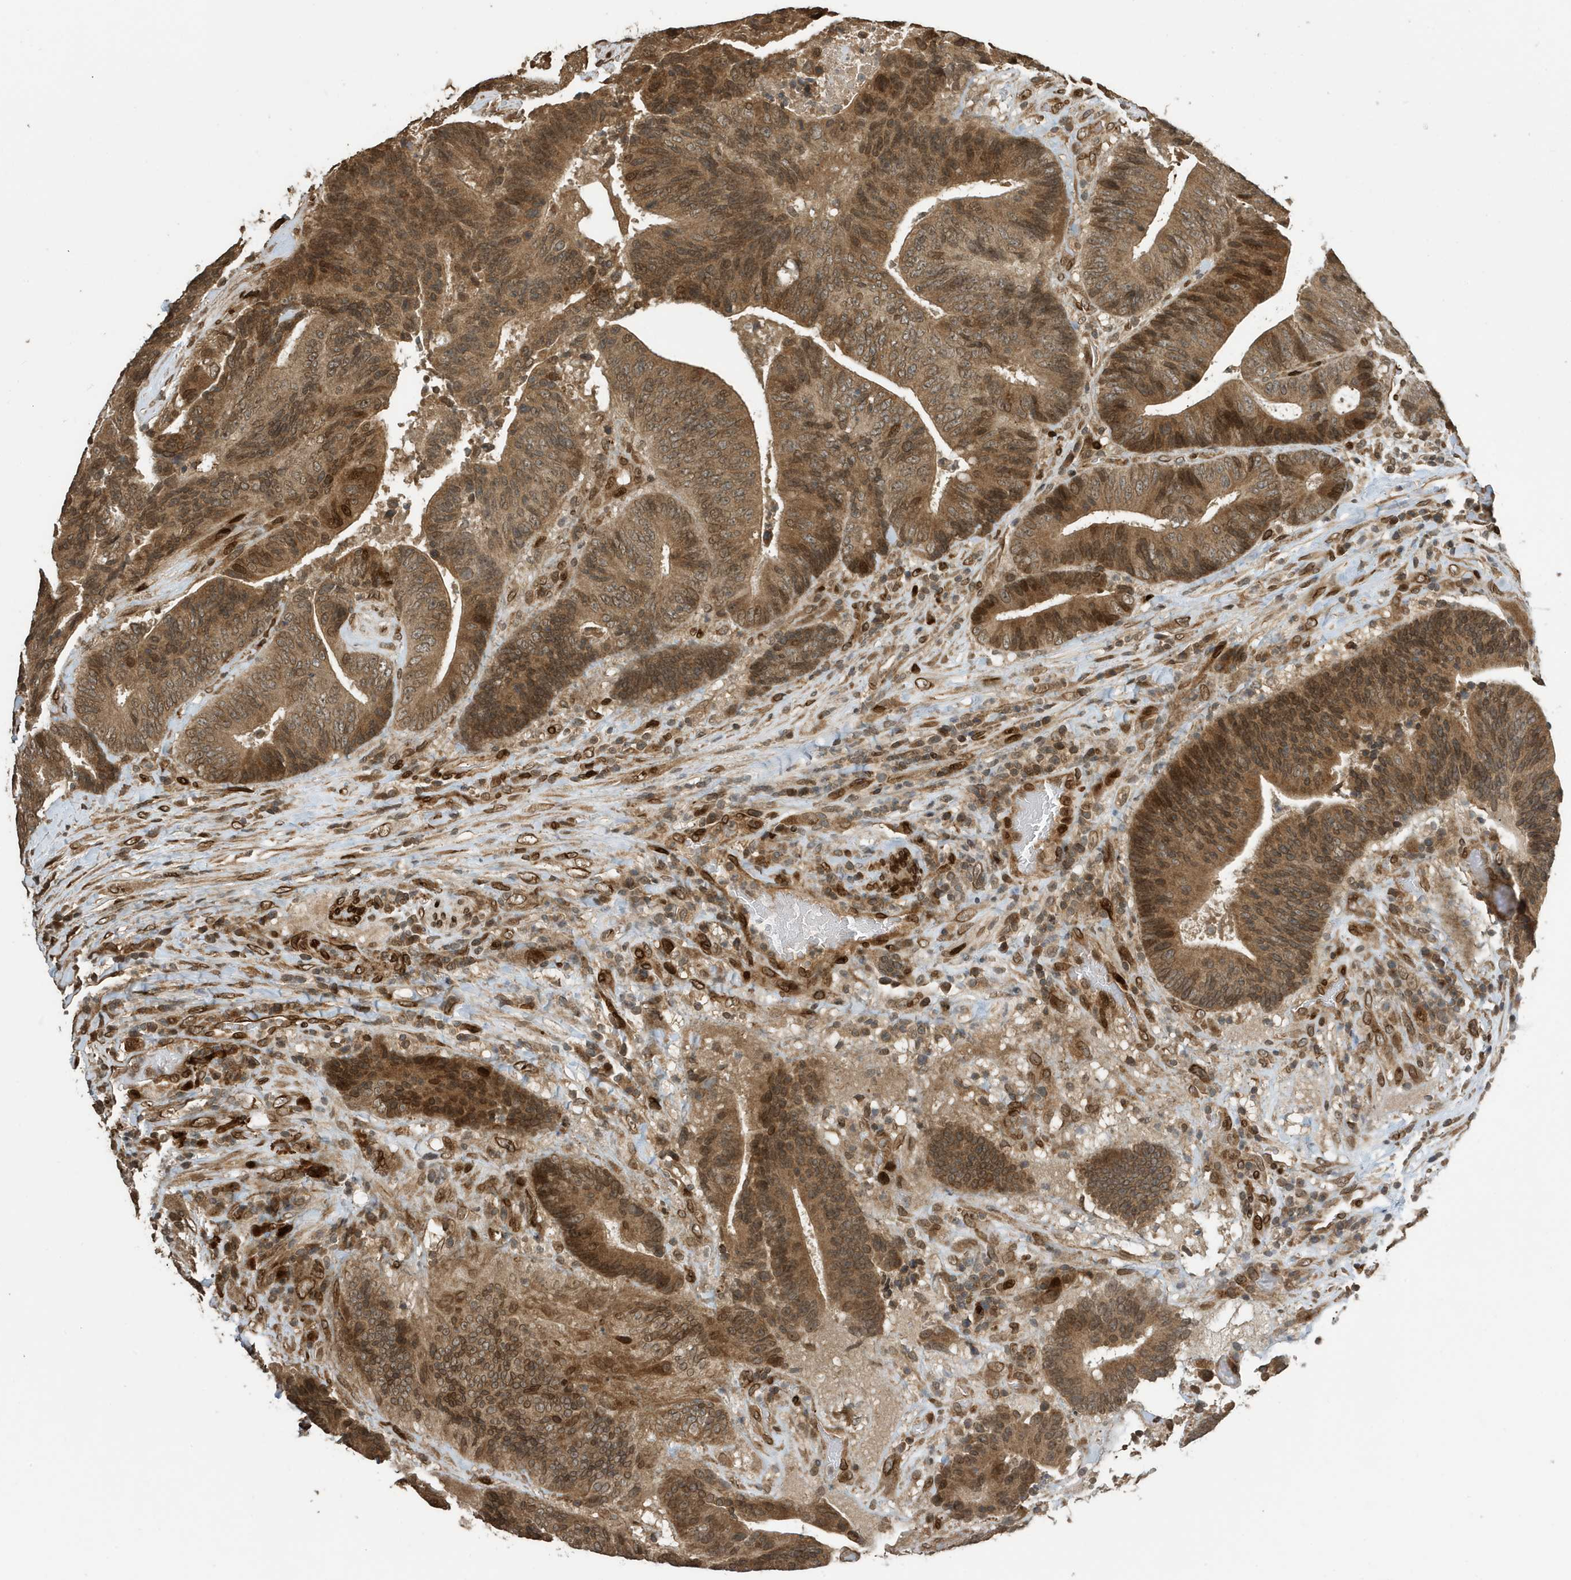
{"staining": {"intensity": "moderate", "quantity": ">75%", "location": "cytoplasmic/membranous,nuclear"}, "tissue": "colorectal cancer", "cell_type": "Tumor cells", "image_type": "cancer", "snomed": [{"axis": "morphology", "description": "Adenocarcinoma, NOS"}, {"axis": "topography", "description": "Rectum"}], "caption": "DAB (3,3'-diaminobenzidine) immunohistochemical staining of colorectal adenocarcinoma shows moderate cytoplasmic/membranous and nuclear protein expression in approximately >75% of tumor cells.", "gene": "DUSP18", "patient": {"sex": "male", "age": 72}}